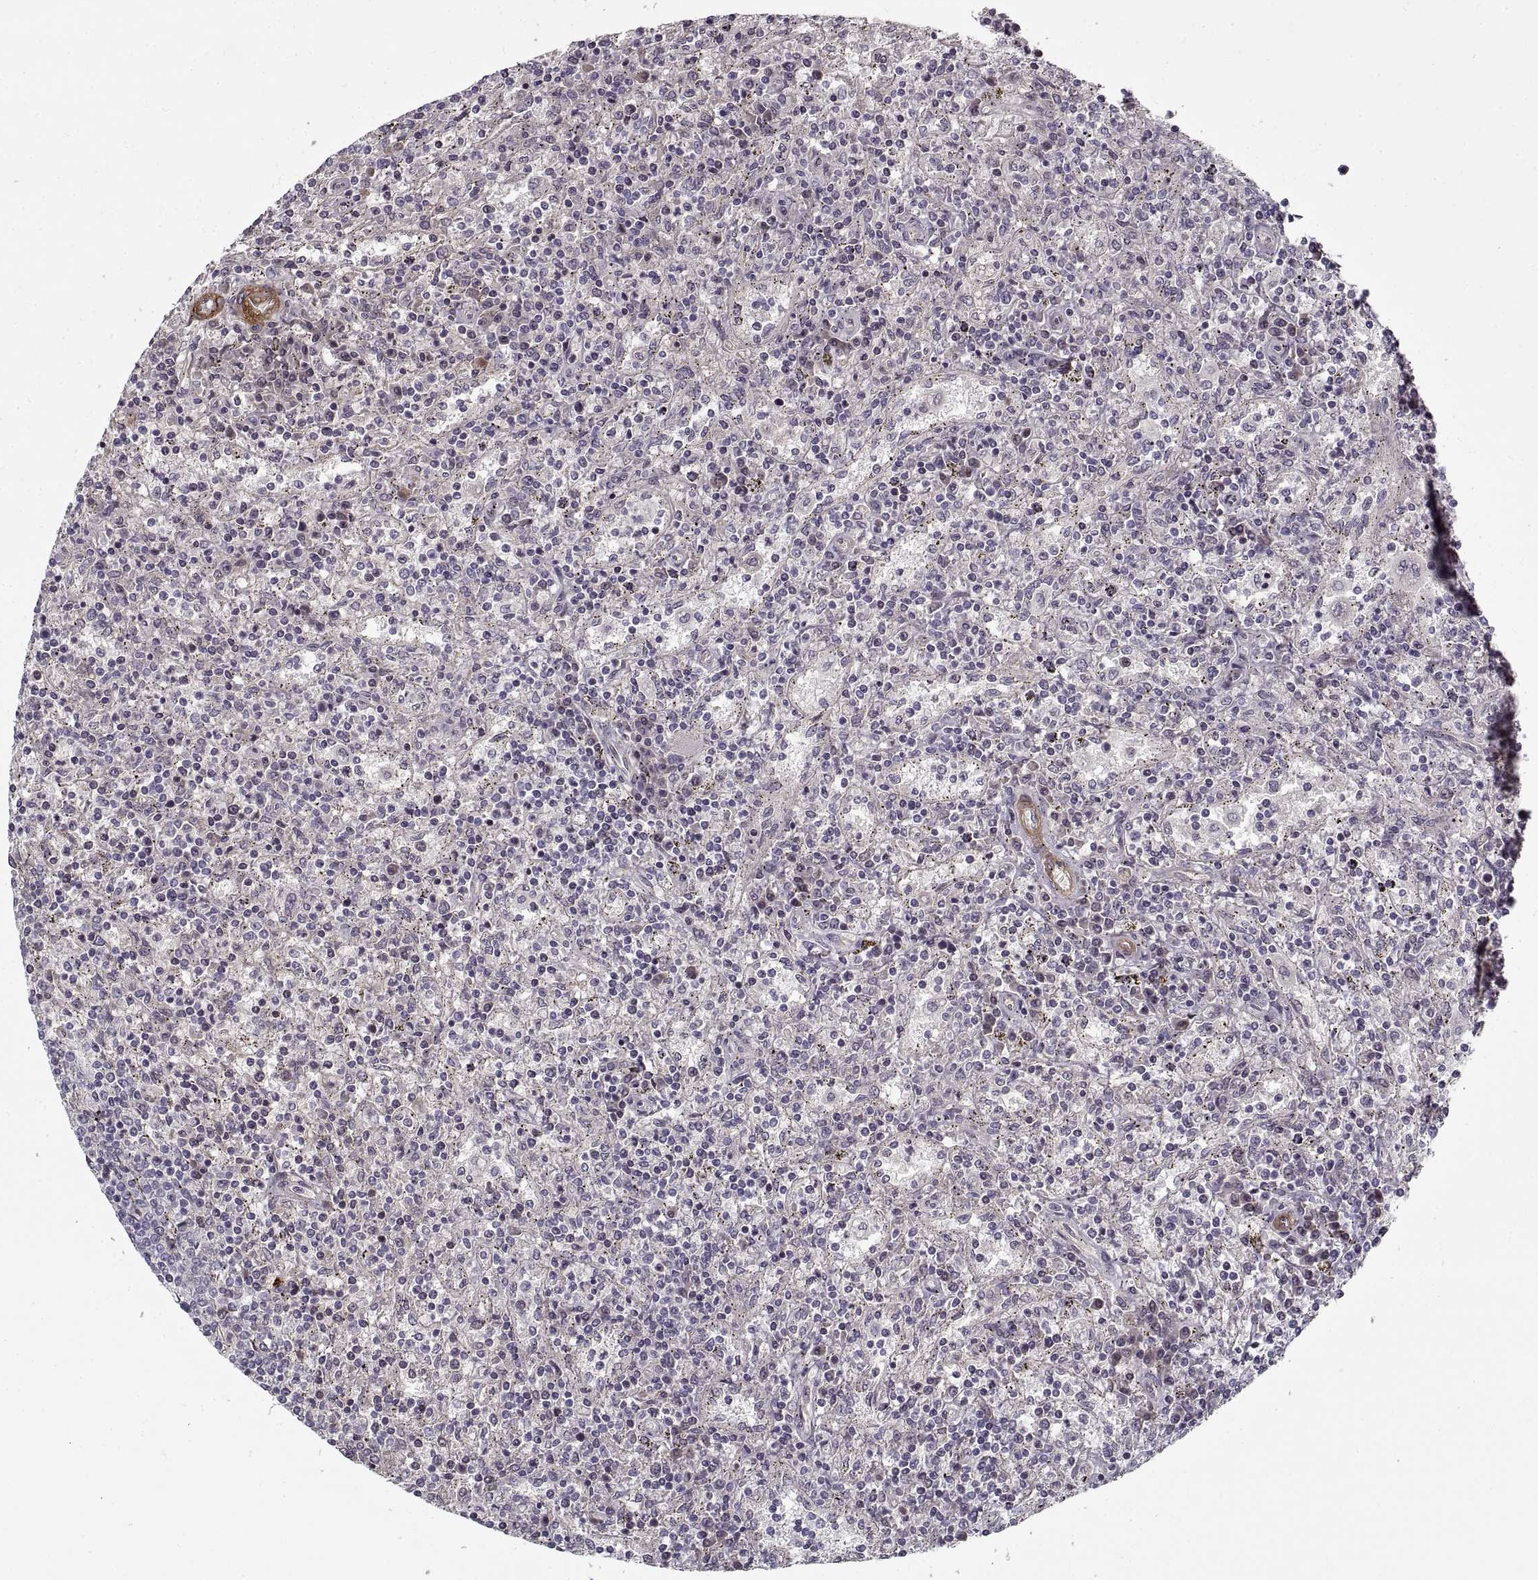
{"staining": {"intensity": "negative", "quantity": "none", "location": "none"}, "tissue": "lymphoma", "cell_type": "Tumor cells", "image_type": "cancer", "snomed": [{"axis": "morphology", "description": "Malignant lymphoma, non-Hodgkin's type, Low grade"}, {"axis": "topography", "description": "Spleen"}], "caption": "Protein analysis of lymphoma exhibits no significant staining in tumor cells.", "gene": "LAMB2", "patient": {"sex": "male", "age": 62}}